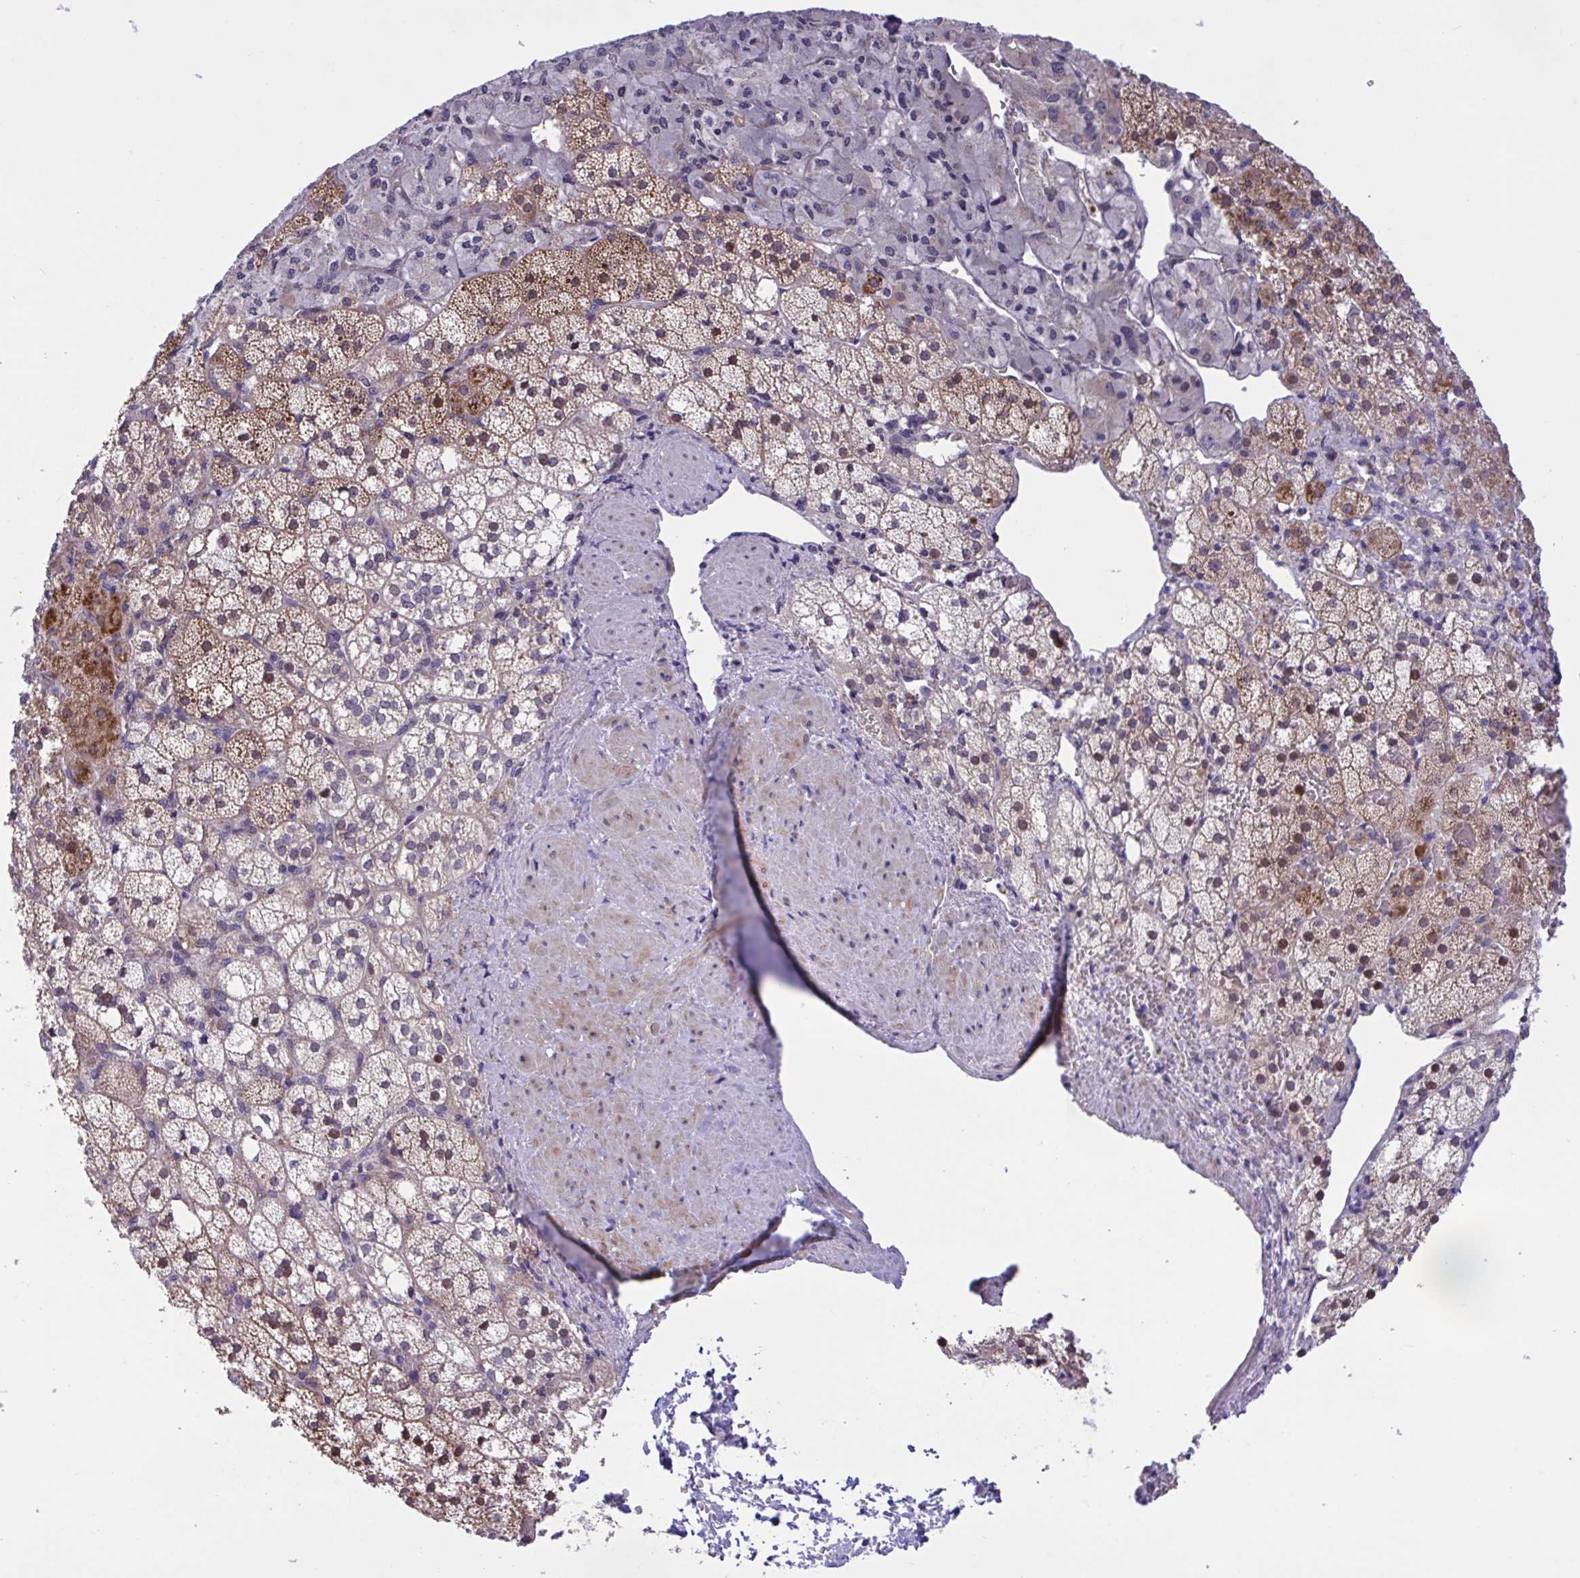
{"staining": {"intensity": "moderate", "quantity": "25%-75%", "location": "cytoplasmic/membranous,nuclear"}, "tissue": "adrenal gland", "cell_type": "Glandular cells", "image_type": "normal", "snomed": [{"axis": "morphology", "description": "Normal tissue, NOS"}, {"axis": "topography", "description": "Adrenal gland"}], "caption": "A brown stain labels moderate cytoplasmic/membranous,nuclear staining of a protein in glandular cells of benign adrenal gland.", "gene": "WDR97", "patient": {"sex": "male", "age": 53}}